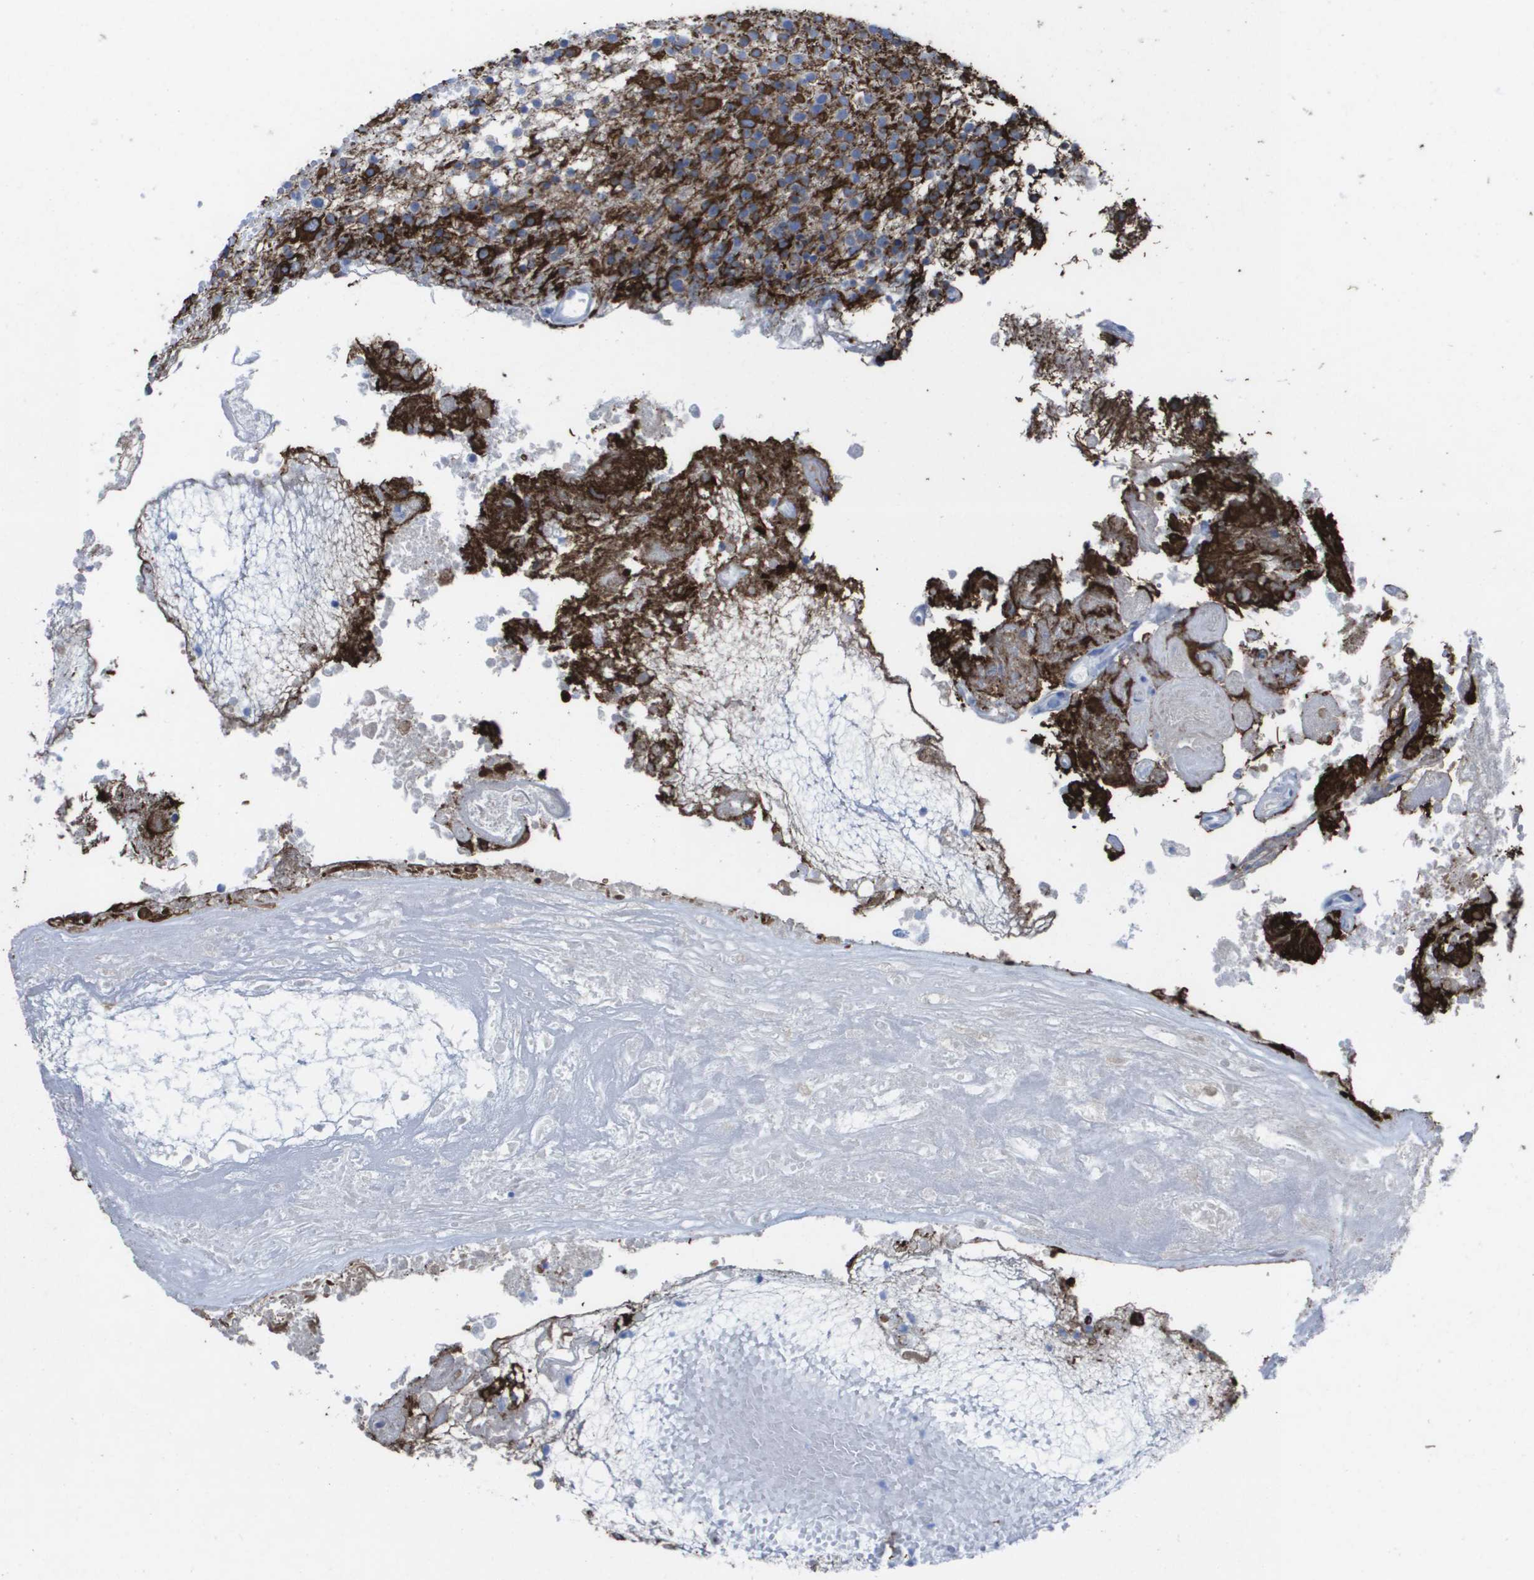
{"staining": {"intensity": "strong", "quantity": ">75%", "location": "cytoplasmic/membranous"}, "tissue": "glioma", "cell_type": "Tumor cells", "image_type": "cancer", "snomed": [{"axis": "morphology", "description": "Glioma, malignant, High grade"}, {"axis": "topography", "description": "Brain"}], "caption": "Approximately >75% of tumor cells in human glioma reveal strong cytoplasmic/membranous protein positivity as visualized by brown immunohistochemical staining.", "gene": "KCNA3", "patient": {"sex": "female", "age": 59}}